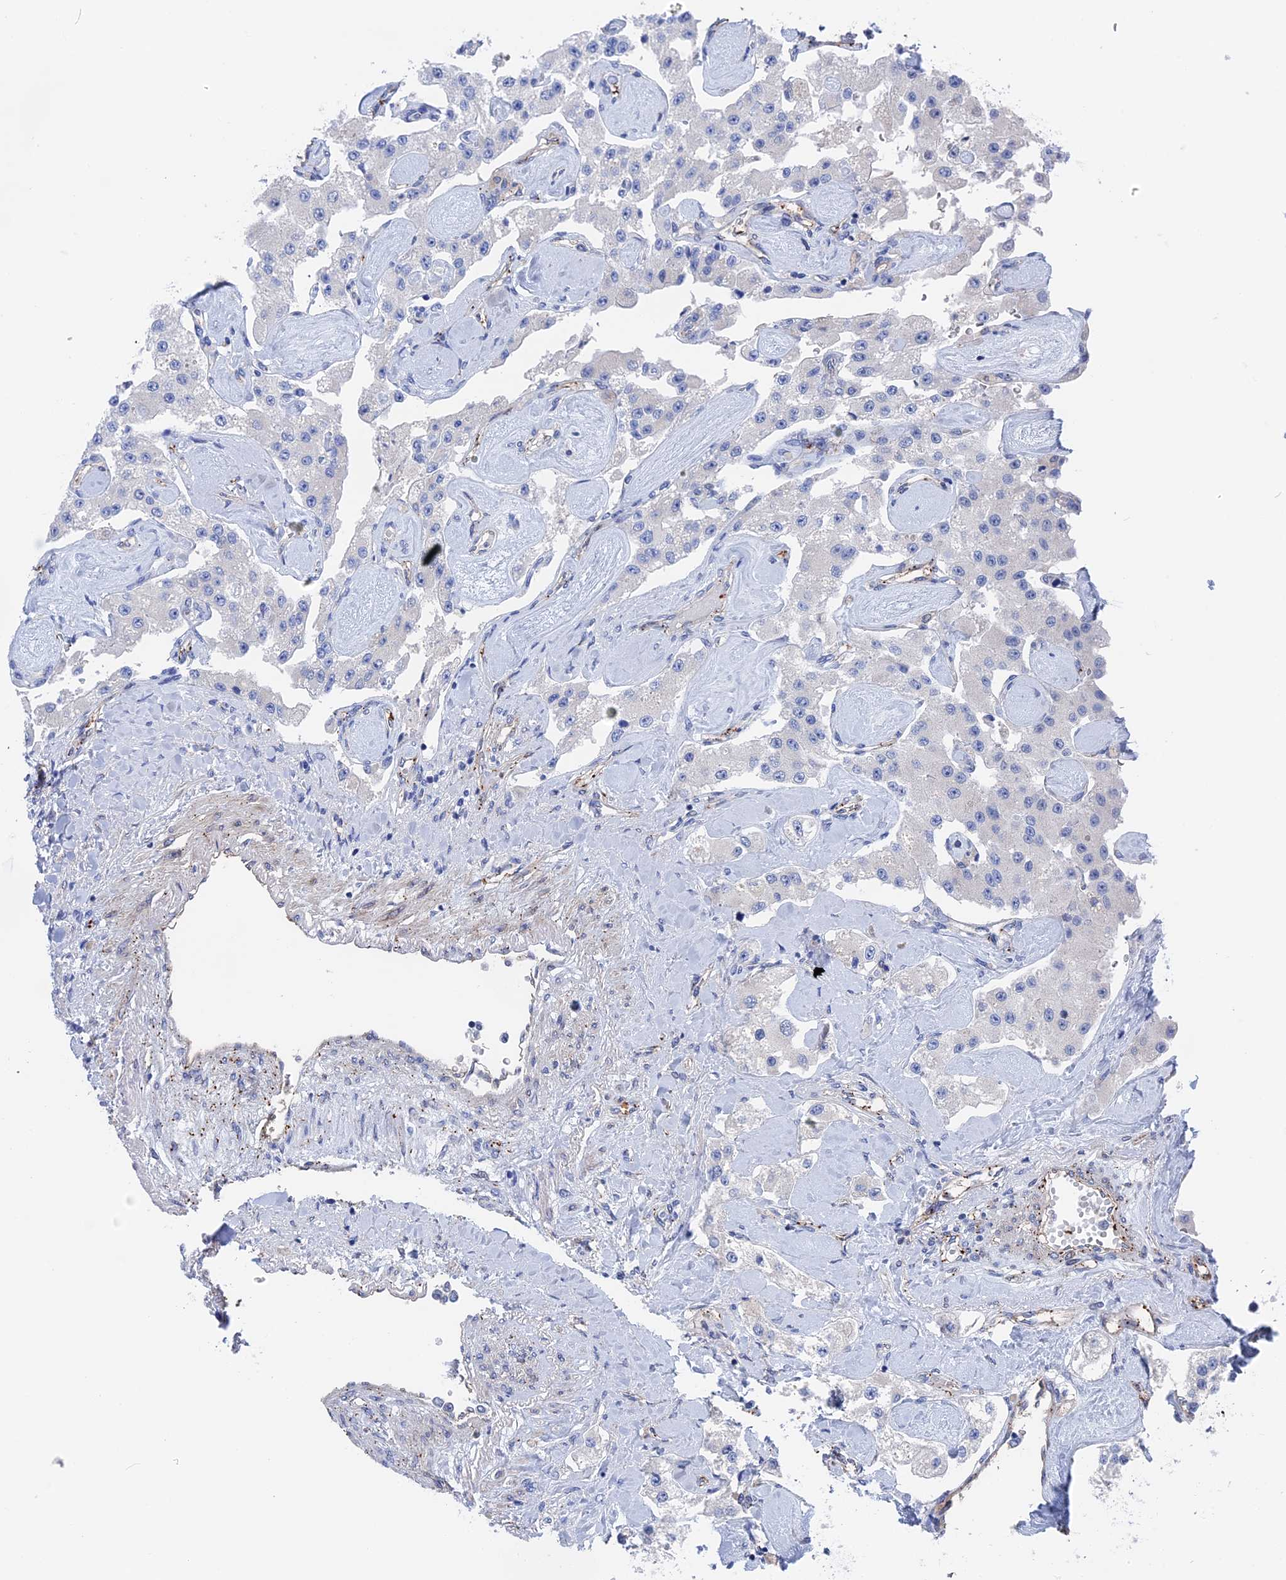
{"staining": {"intensity": "negative", "quantity": "none", "location": "none"}, "tissue": "carcinoid", "cell_type": "Tumor cells", "image_type": "cancer", "snomed": [{"axis": "morphology", "description": "Carcinoid, malignant, NOS"}, {"axis": "topography", "description": "Pancreas"}], "caption": "The photomicrograph demonstrates no staining of tumor cells in carcinoid.", "gene": "MTHFSD", "patient": {"sex": "male", "age": 41}}